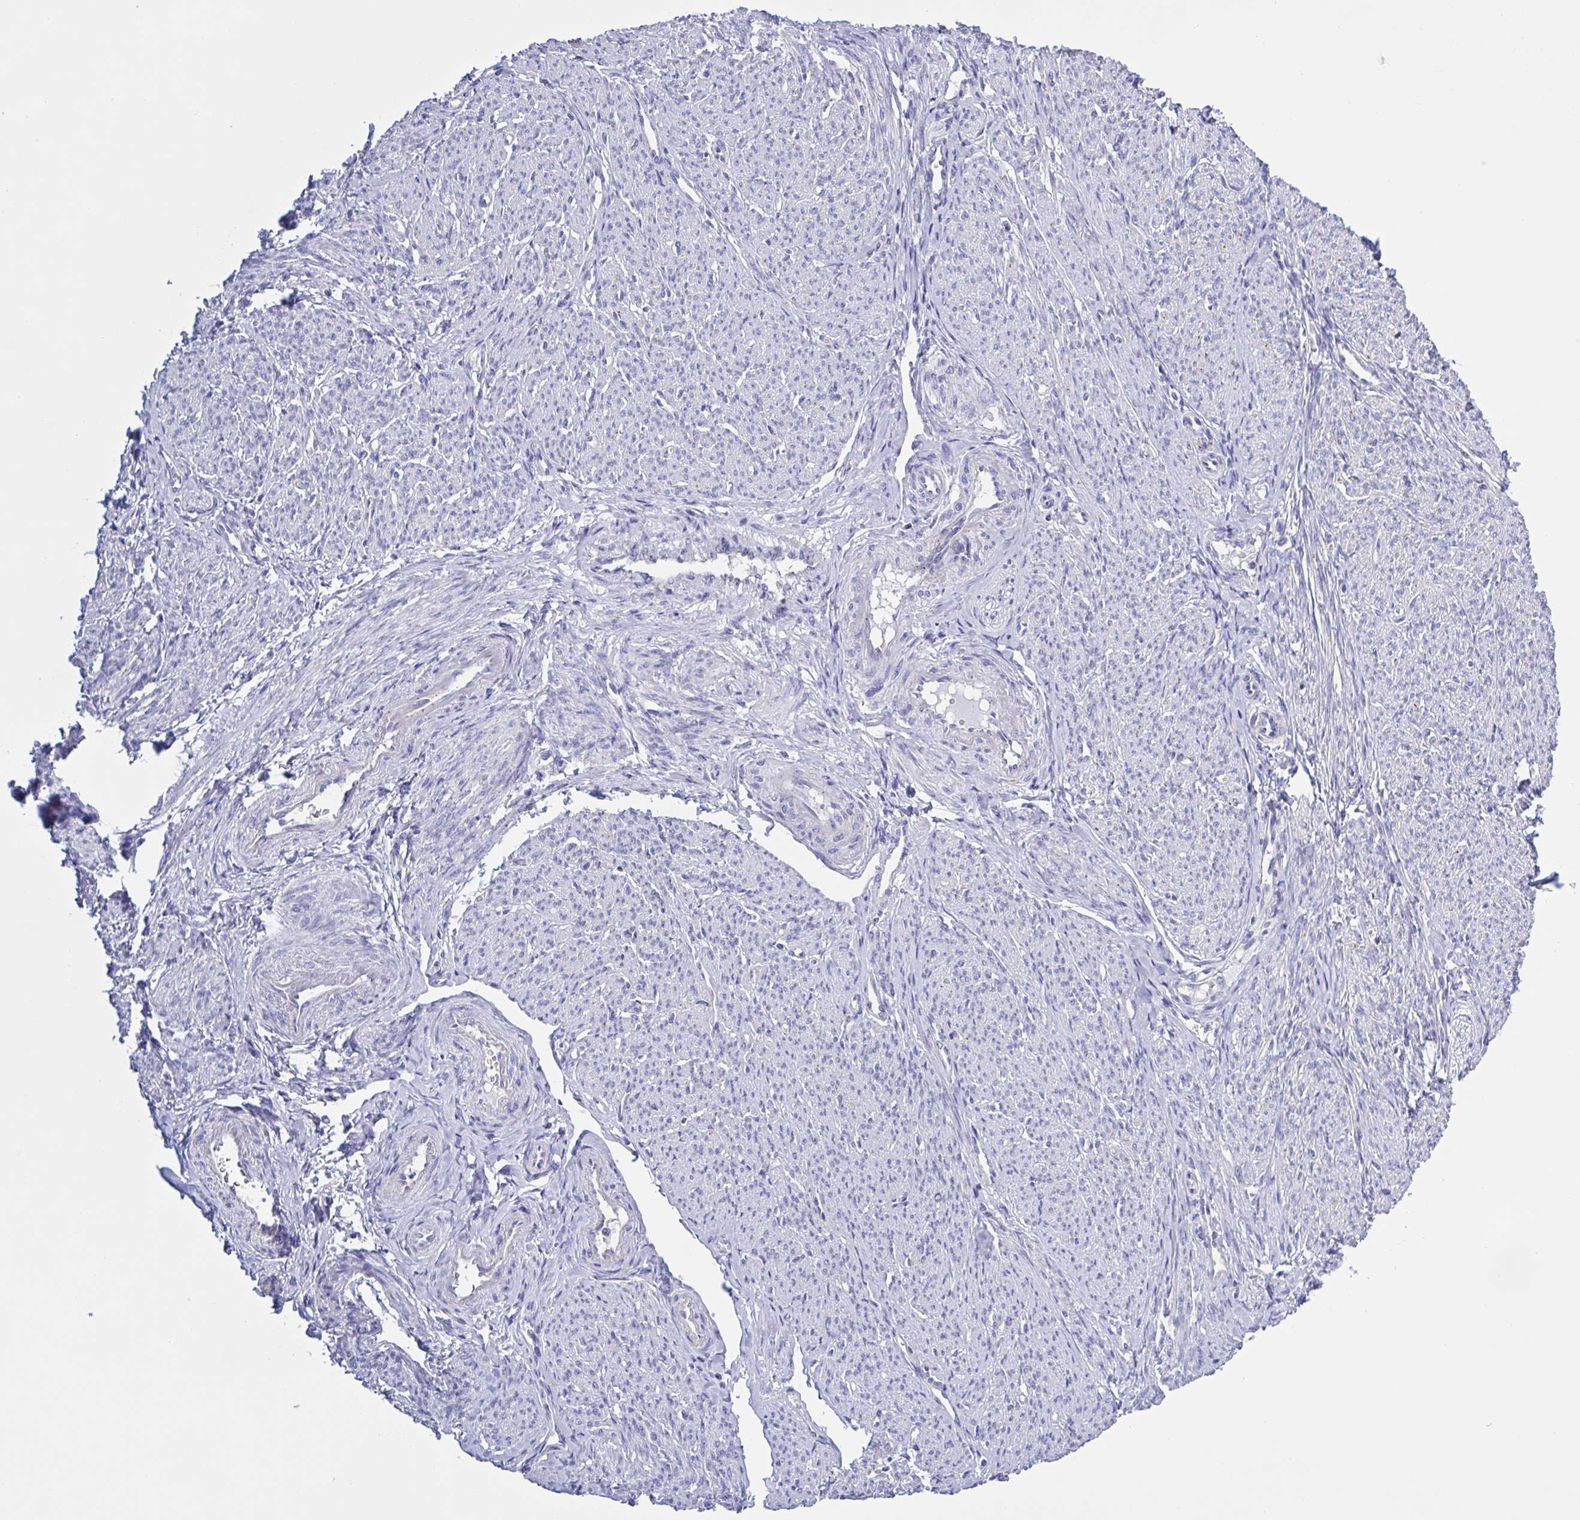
{"staining": {"intensity": "negative", "quantity": "none", "location": "none"}, "tissue": "smooth muscle", "cell_type": "Smooth muscle cells", "image_type": "normal", "snomed": [{"axis": "morphology", "description": "Normal tissue, NOS"}, {"axis": "topography", "description": "Smooth muscle"}], "caption": "This photomicrograph is of normal smooth muscle stained with immunohistochemistry (IHC) to label a protein in brown with the nuclei are counter-stained blue. There is no staining in smooth muscle cells. (DAB immunohistochemistry, high magnification).", "gene": "CHMP5", "patient": {"sex": "female", "age": 65}}